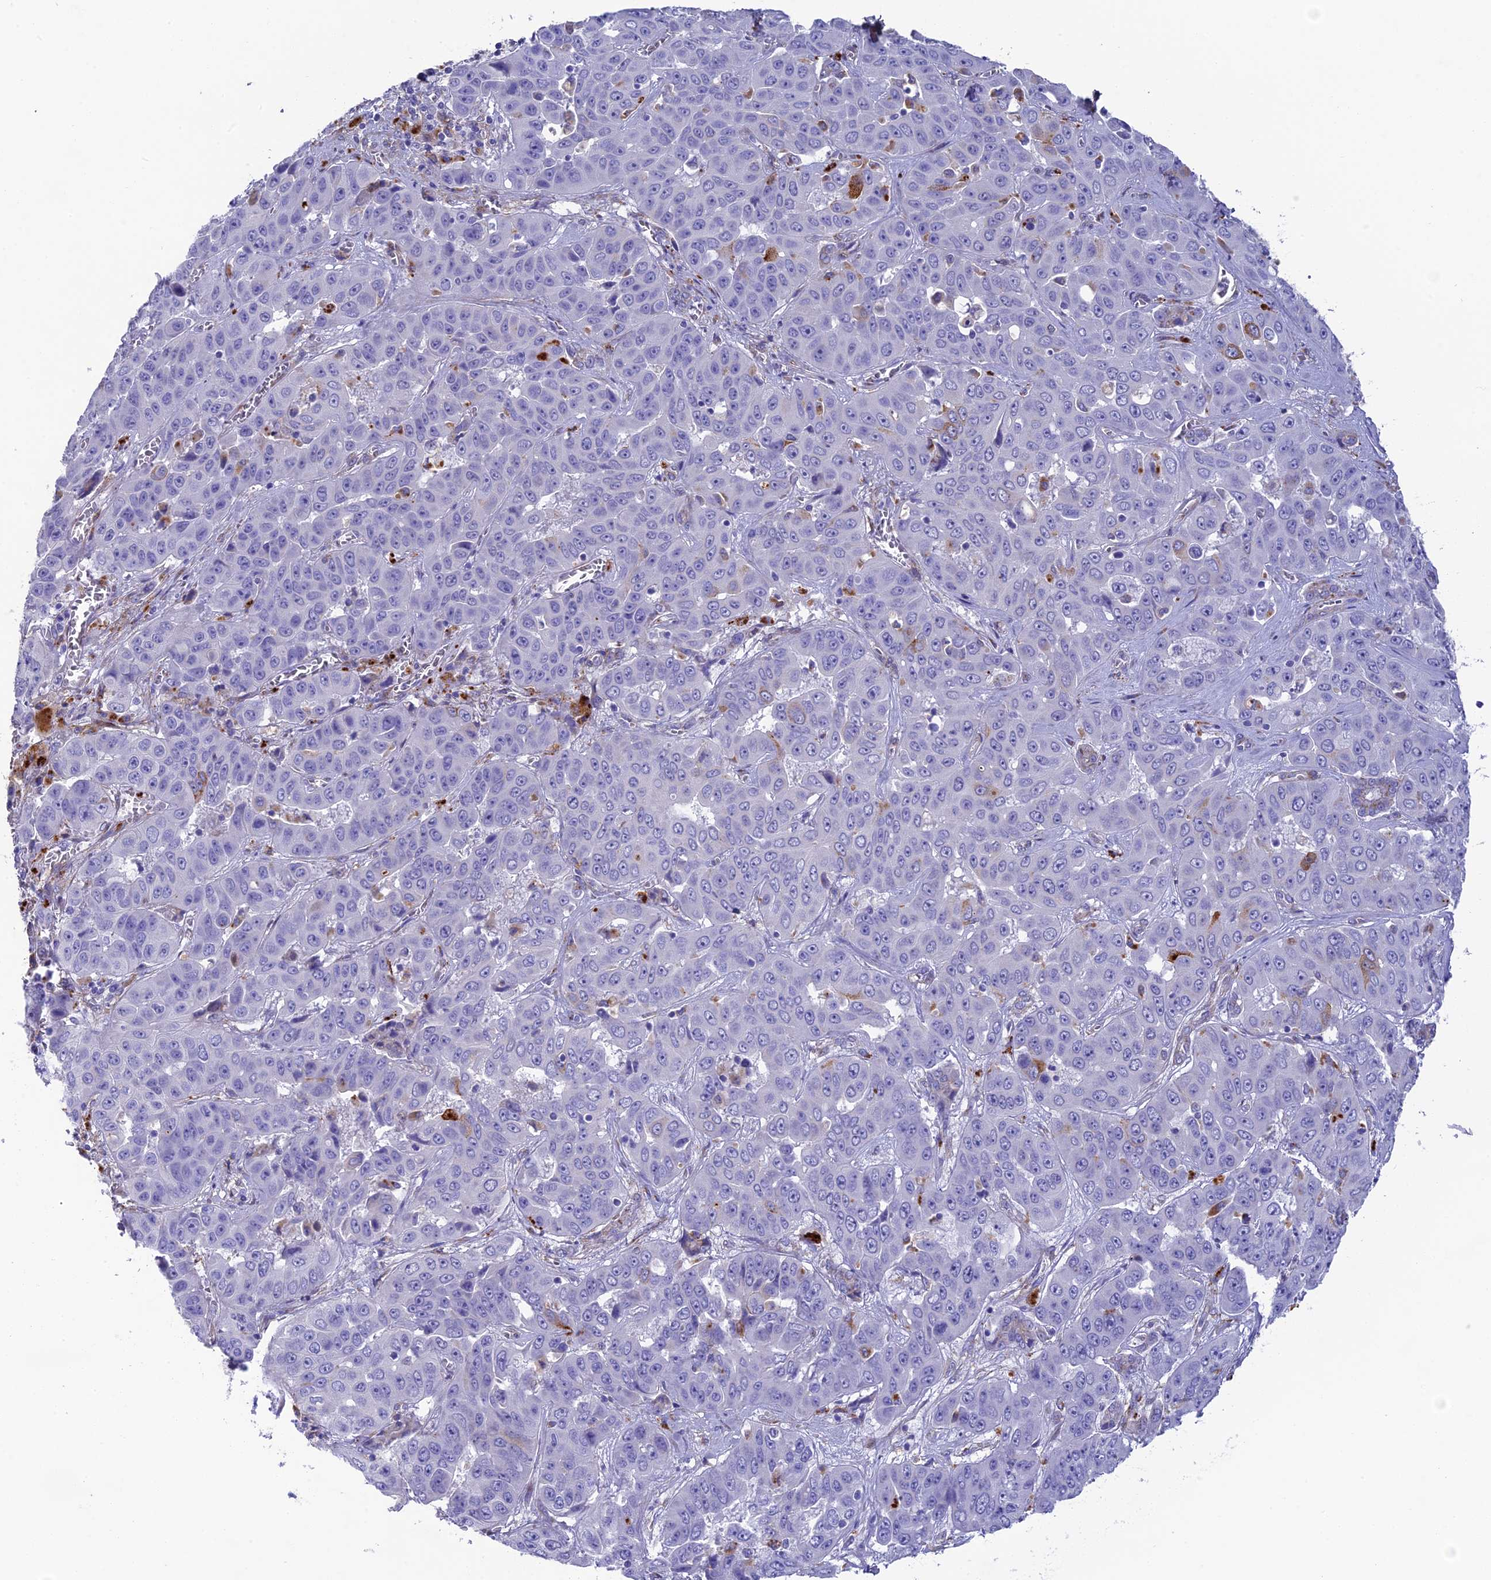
{"staining": {"intensity": "negative", "quantity": "none", "location": "none"}, "tissue": "liver cancer", "cell_type": "Tumor cells", "image_type": "cancer", "snomed": [{"axis": "morphology", "description": "Cholangiocarcinoma"}, {"axis": "topography", "description": "Liver"}], "caption": "This histopathology image is of cholangiocarcinoma (liver) stained with immunohistochemistry (IHC) to label a protein in brown with the nuclei are counter-stained blue. There is no staining in tumor cells.", "gene": "TNS1", "patient": {"sex": "female", "age": 52}}